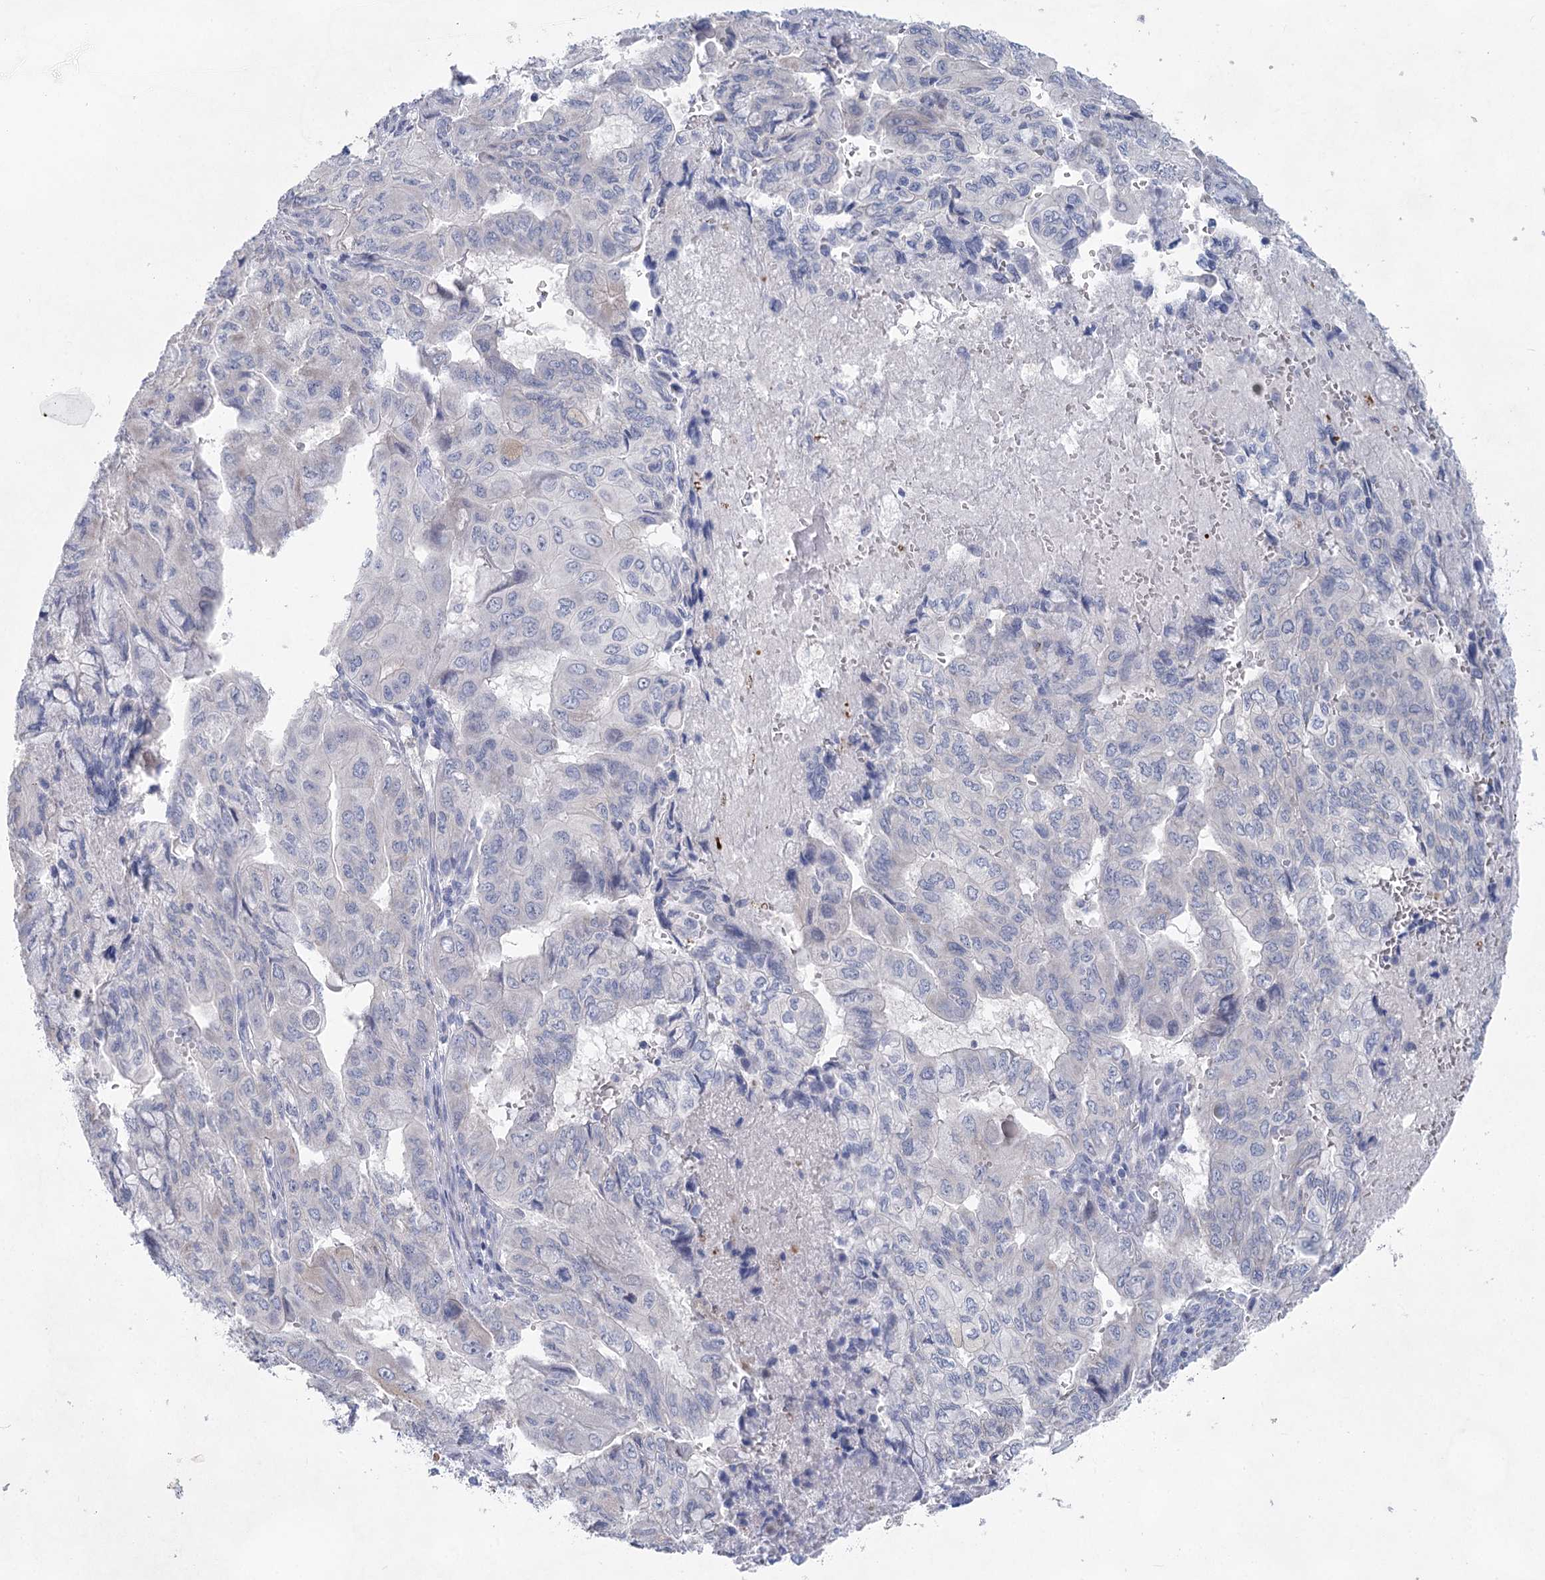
{"staining": {"intensity": "negative", "quantity": "none", "location": "none"}, "tissue": "pancreatic cancer", "cell_type": "Tumor cells", "image_type": "cancer", "snomed": [{"axis": "morphology", "description": "Adenocarcinoma, NOS"}, {"axis": "topography", "description": "Pancreas"}], "caption": "High magnification brightfield microscopy of pancreatic cancer stained with DAB (3,3'-diaminobenzidine) (brown) and counterstained with hematoxylin (blue): tumor cells show no significant expression.", "gene": "WDR74", "patient": {"sex": "male", "age": 51}}